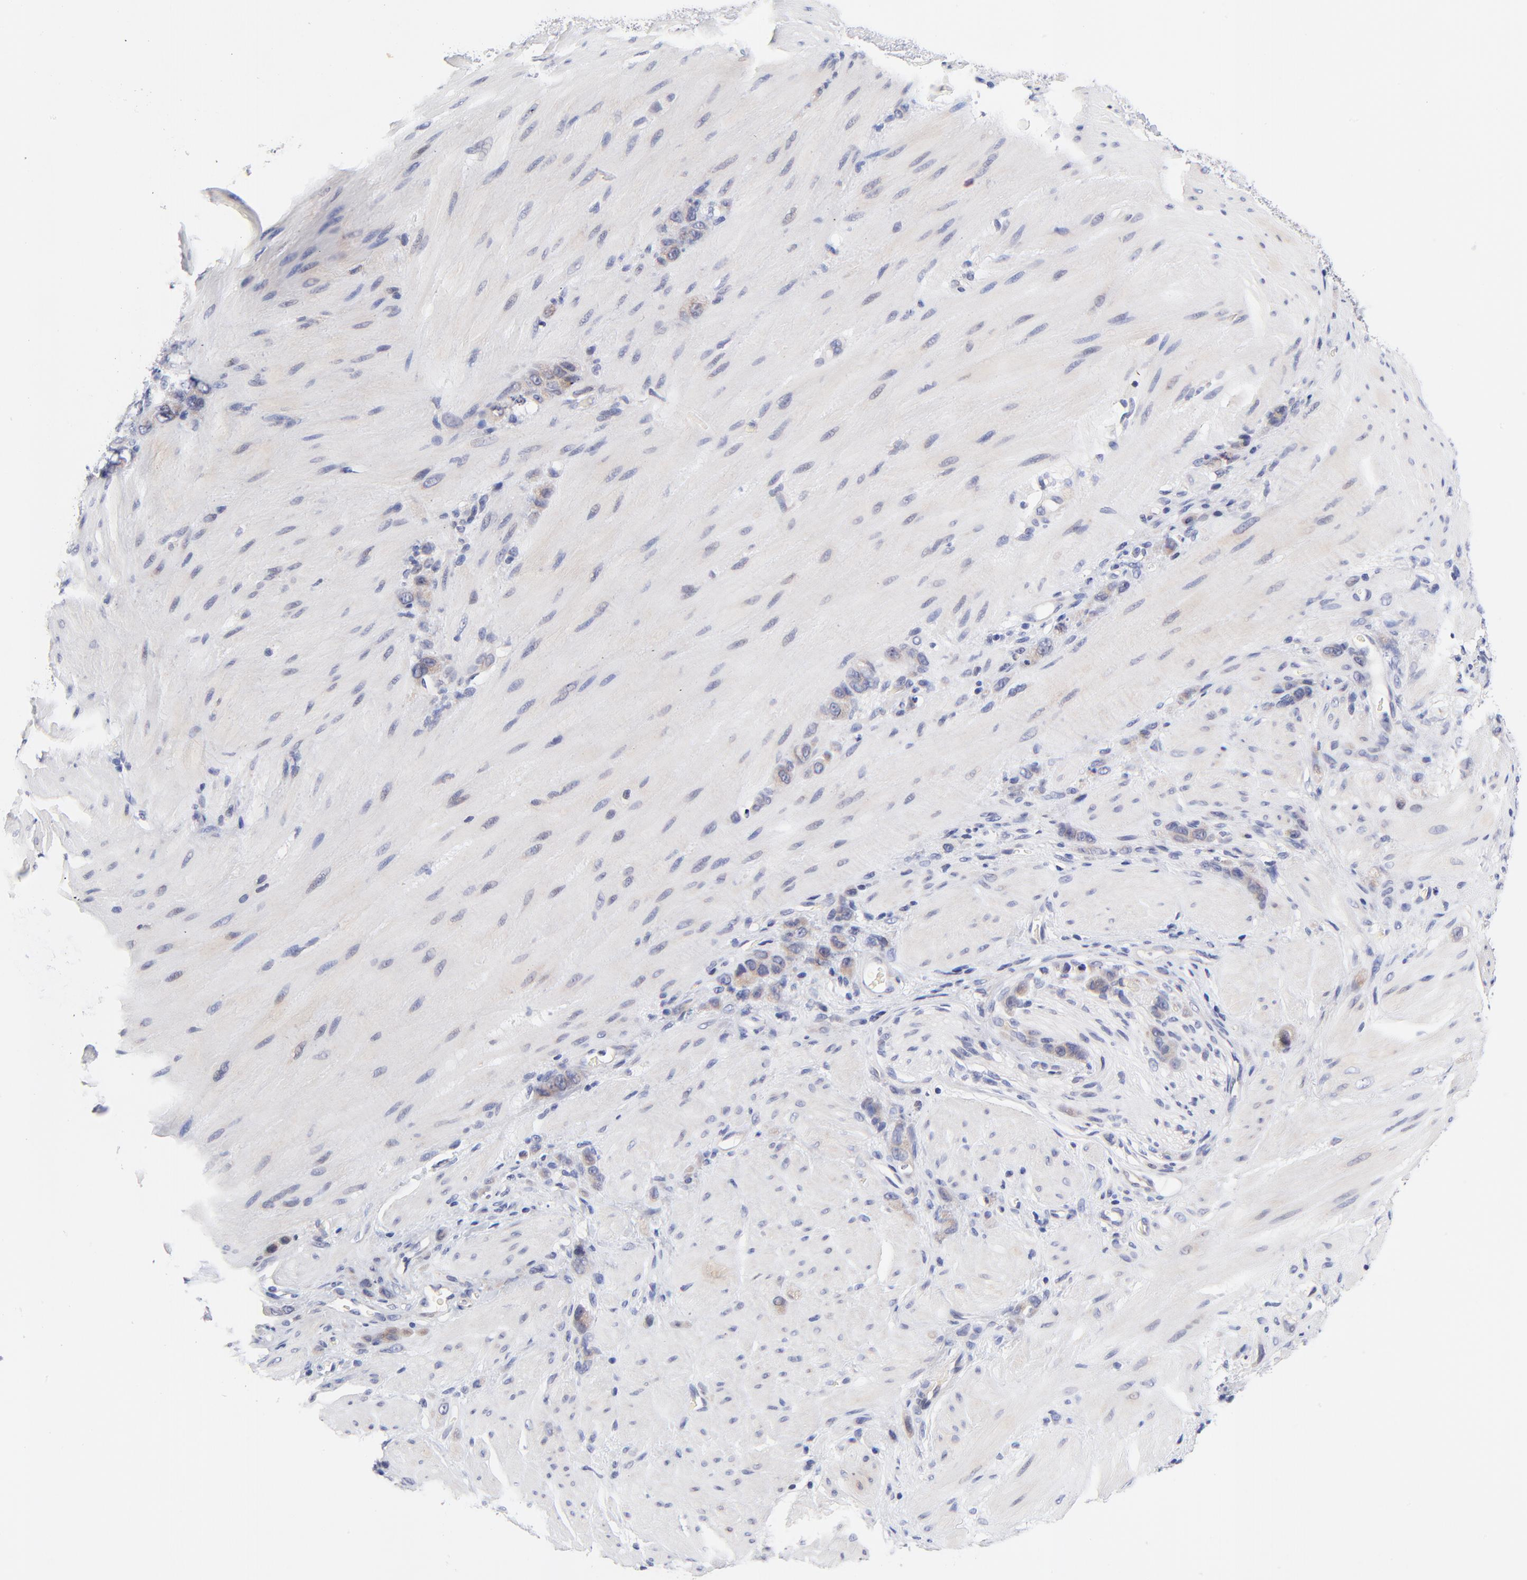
{"staining": {"intensity": "weak", "quantity": "25%-75%", "location": "cytoplasmic/membranous"}, "tissue": "stomach cancer", "cell_type": "Tumor cells", "image_type": "cancer", "snomed": [{"axis": "morphology", "description": "Normal tissue, NOS"}, {"axis": "morphology", "description": "Adenocarcinoma, NOS"}, {"axis": "topography", "description": "Stomach"}], "caption": "This image shows immunohistochemistry (IHC) staining of adenocarcinoma (stomach), with low weak cytoplasmic/membranous expression in about 25%-75% of tumor cells.", "gene": "AFF2", "patient": {"sex": "male", "age": 82}}